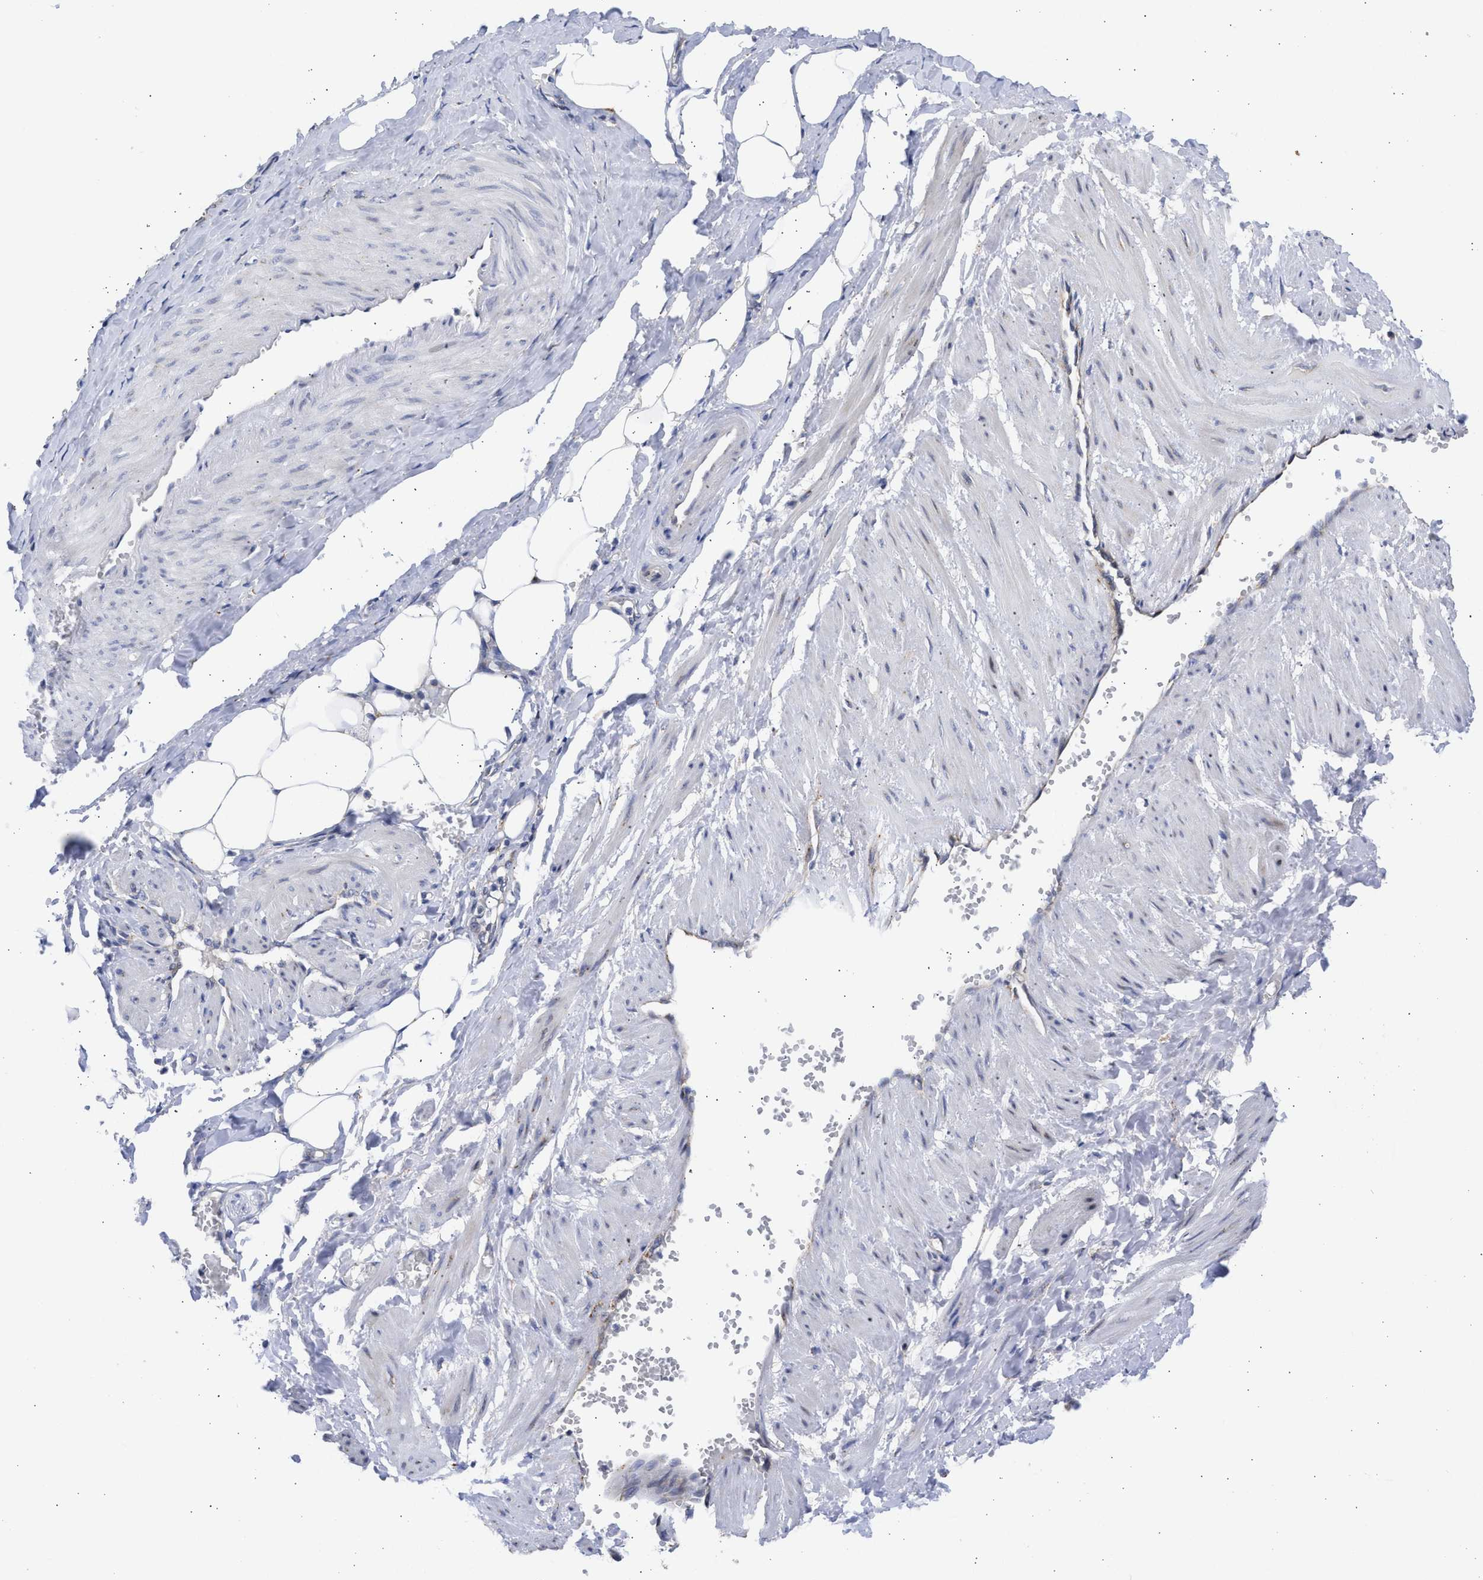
{"staining": {"intensity": "negative", "quantity": "none", "location": "none"}, "tissue": "adipose tissue", "cell_type": "Adipocytes", "image_type": "normal", "snomed": [{"axis": "morphology", "description": "Normal tissue, NOS"}, {"axis": "topography", "description": "Soft tissue"}, {"axis": "topography", "description": "Vascular tissue"}], "caption": "Immunohistochemistry photomicrograph of unremarkable adipose tissue: human adipose tissue stained with DAB (3,3'-diaminobenzidine) exhibits no significant protein positivity in adipocytes.", "gene": "TMED1", "patient": {"sex": "female", "age": 35}}